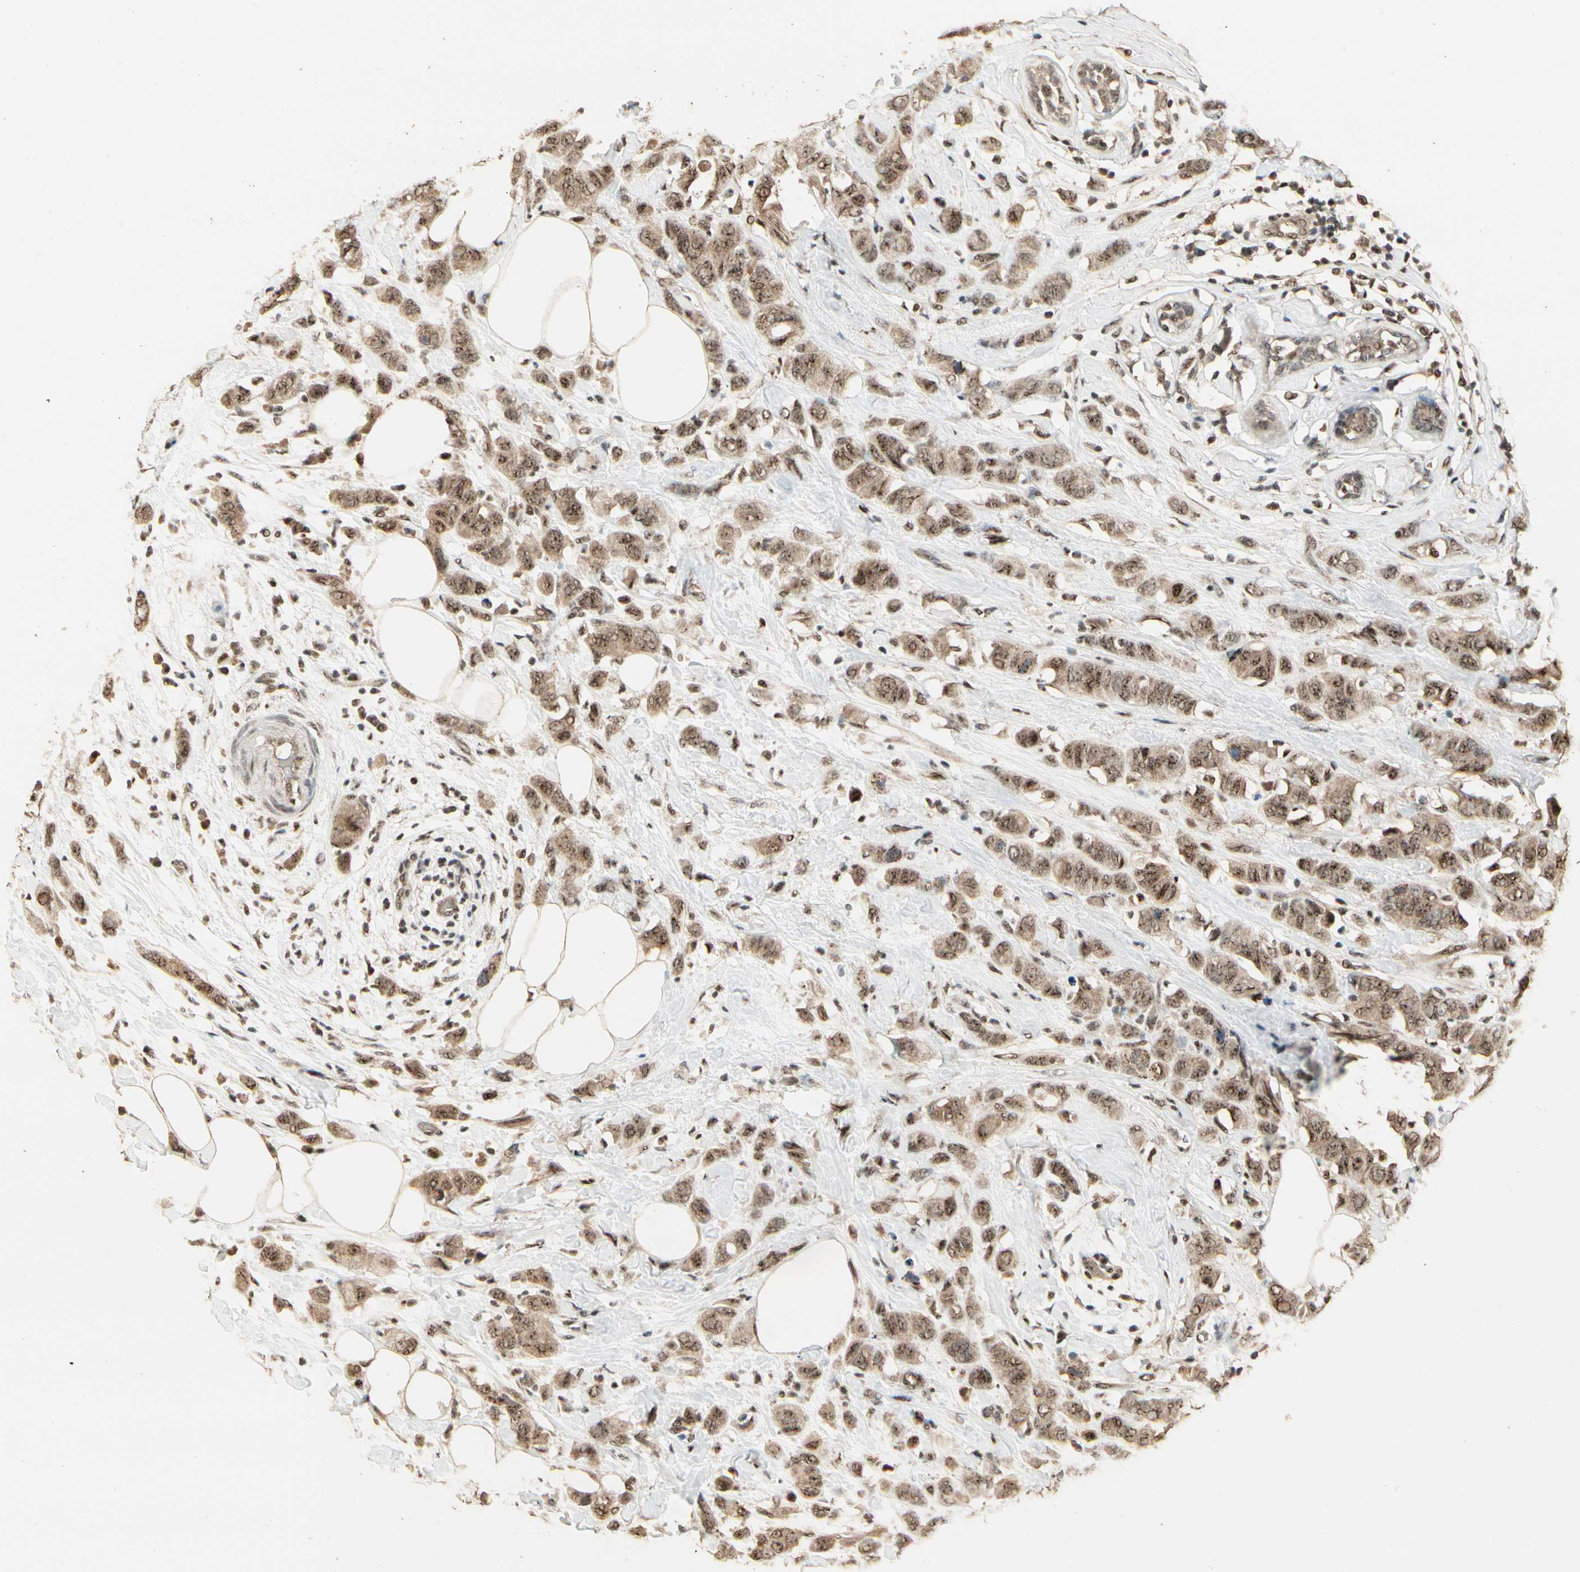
{"staining": {"intensity": "moderate", "quantity": ">75%", "location": "cytoplasmic/membranous,nuclear"}, "tissue": "breast cancer", "cell_type": "Tumor cells", "image_type": "cancer", "snomed": [{"axis": "morphology", "description": "Normal tissue, NOS"}, {"axis": "morphology", "description": "Duct carcinoma"}, {"axis": "topography", "description": "Breast"}], "caption": "Immunohistochemical staining of human breast cancer shows medium levels of moderate cytoplasmic/membranous and nuclear protein positivity in approximately >75% of tumor cells.", "gene": "RBM25", "patient": {"sex": "female", "age": 50}}